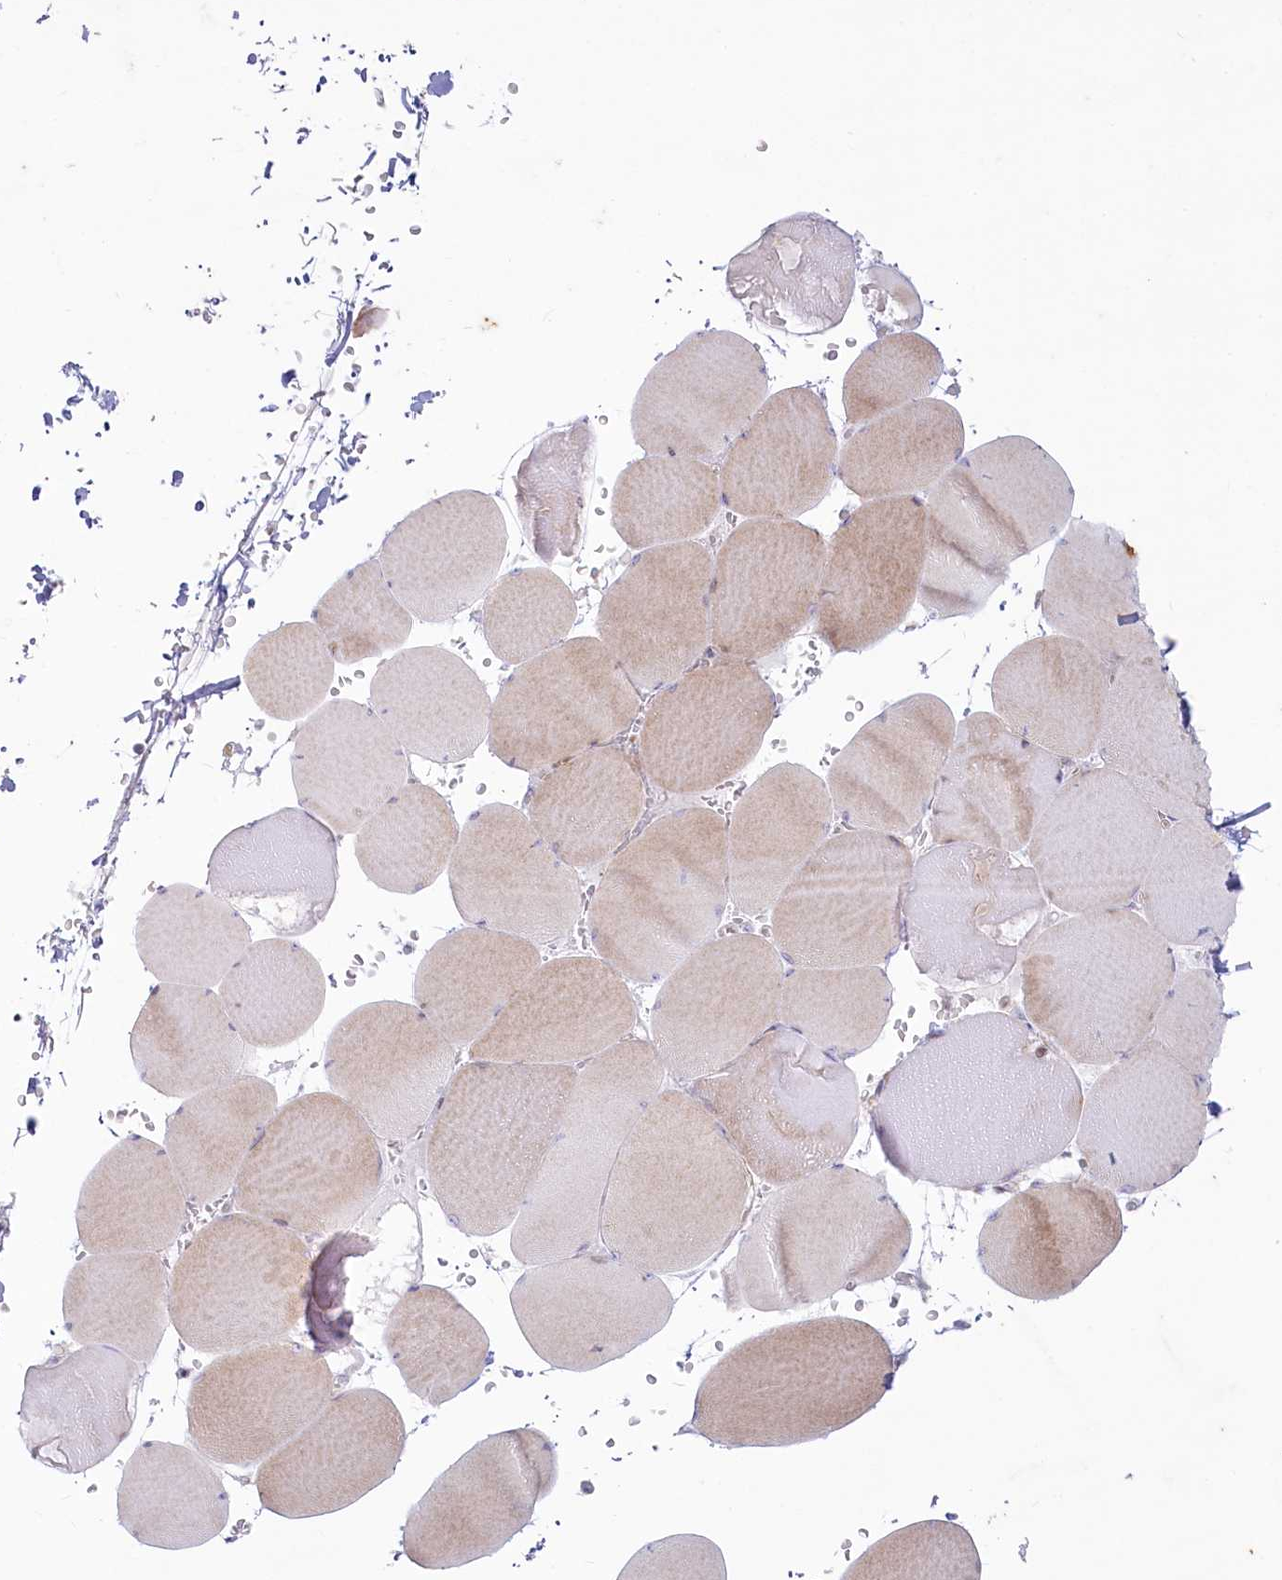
{"staining": {"intensity": "weak", "quantity": ">75%", "location": "cytoplasmic/membranous"}, "tissue": "skeletal muscle", "cell_type": "Myocytes", "image_type": "normal", "snomed": [{"axis": "morphology", "description": "Normal tissue, NOS"}, {"axis": "topography", "description": "Skeletal muscle"}, {"axis": "topography", "description": "Head-Neck"}], "caption": "A micrograph showing weak cytoplasmic/membranous expression in approximately >75% of myocytes in normal skeletal muscle, as visualized by brown immunohistochemical staining.", "gene": "MTG1", "patient": {"sex": "male", "age": 66}}